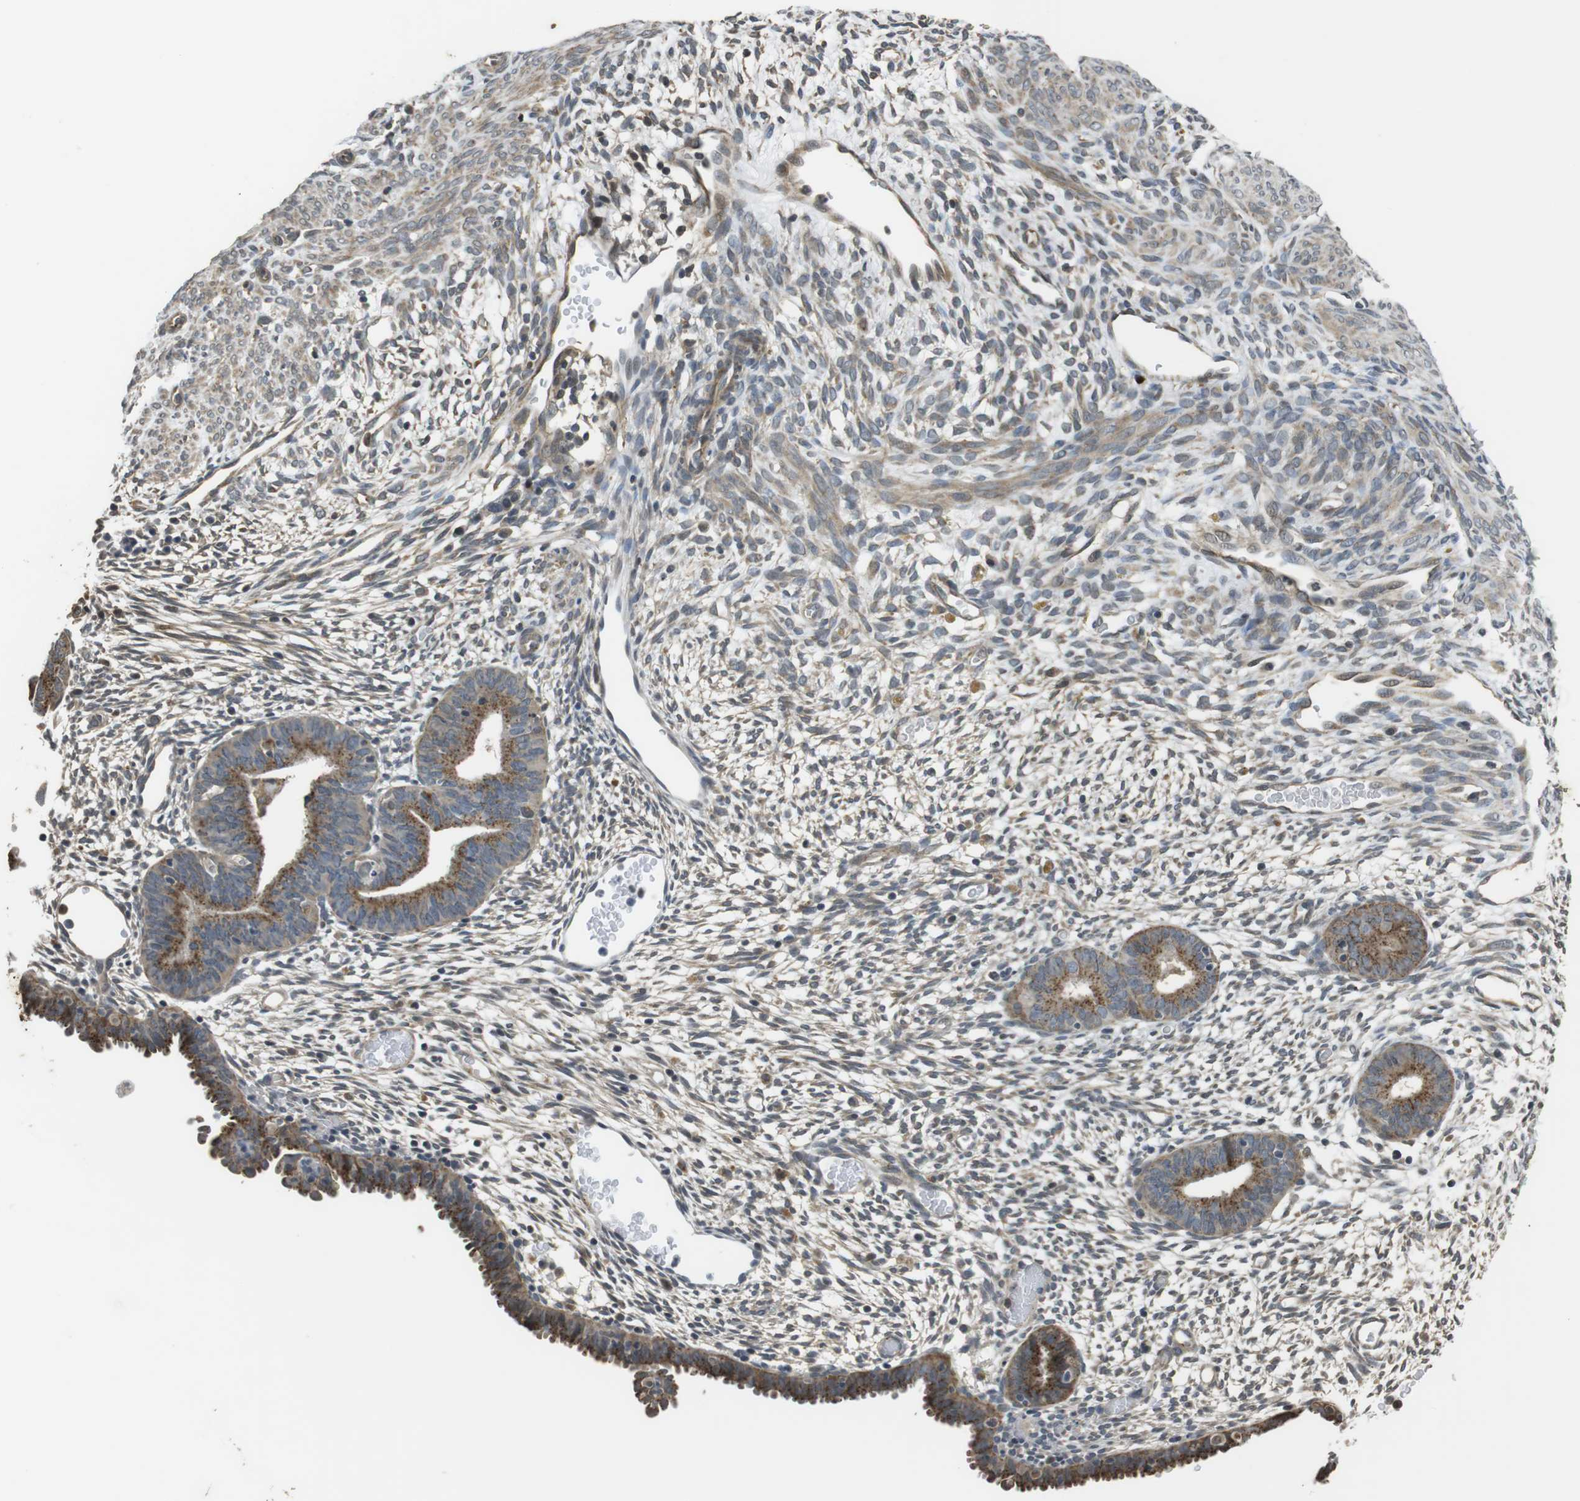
{"staining": {"intensity": "weak", "quantity": "25%-75%", "location": "cytoplasmic/membranous"}, "tissue": "endometrium", "cell_type": "Cells in endometrial stroma", "image_type": "normal", "snomed": [{"axis": "morphology", "description": "Normal tissue, NOS"}, {"axis": "morphology", "description": "Atrophy, NOS"}, {"axis": "topography", "description": "Uterus"}, {"axis": "topography", "description": "Endometrium"}], "caption": "A micrograph showing weak cytoplasmic/membranous positivity in about 25%-75% of cells in endometrial stroma in normal endometrium, as visualized by brown immunohistochemical staining.", "gene": "FZD10", "patient": {"sex": "female", "age": 68}}